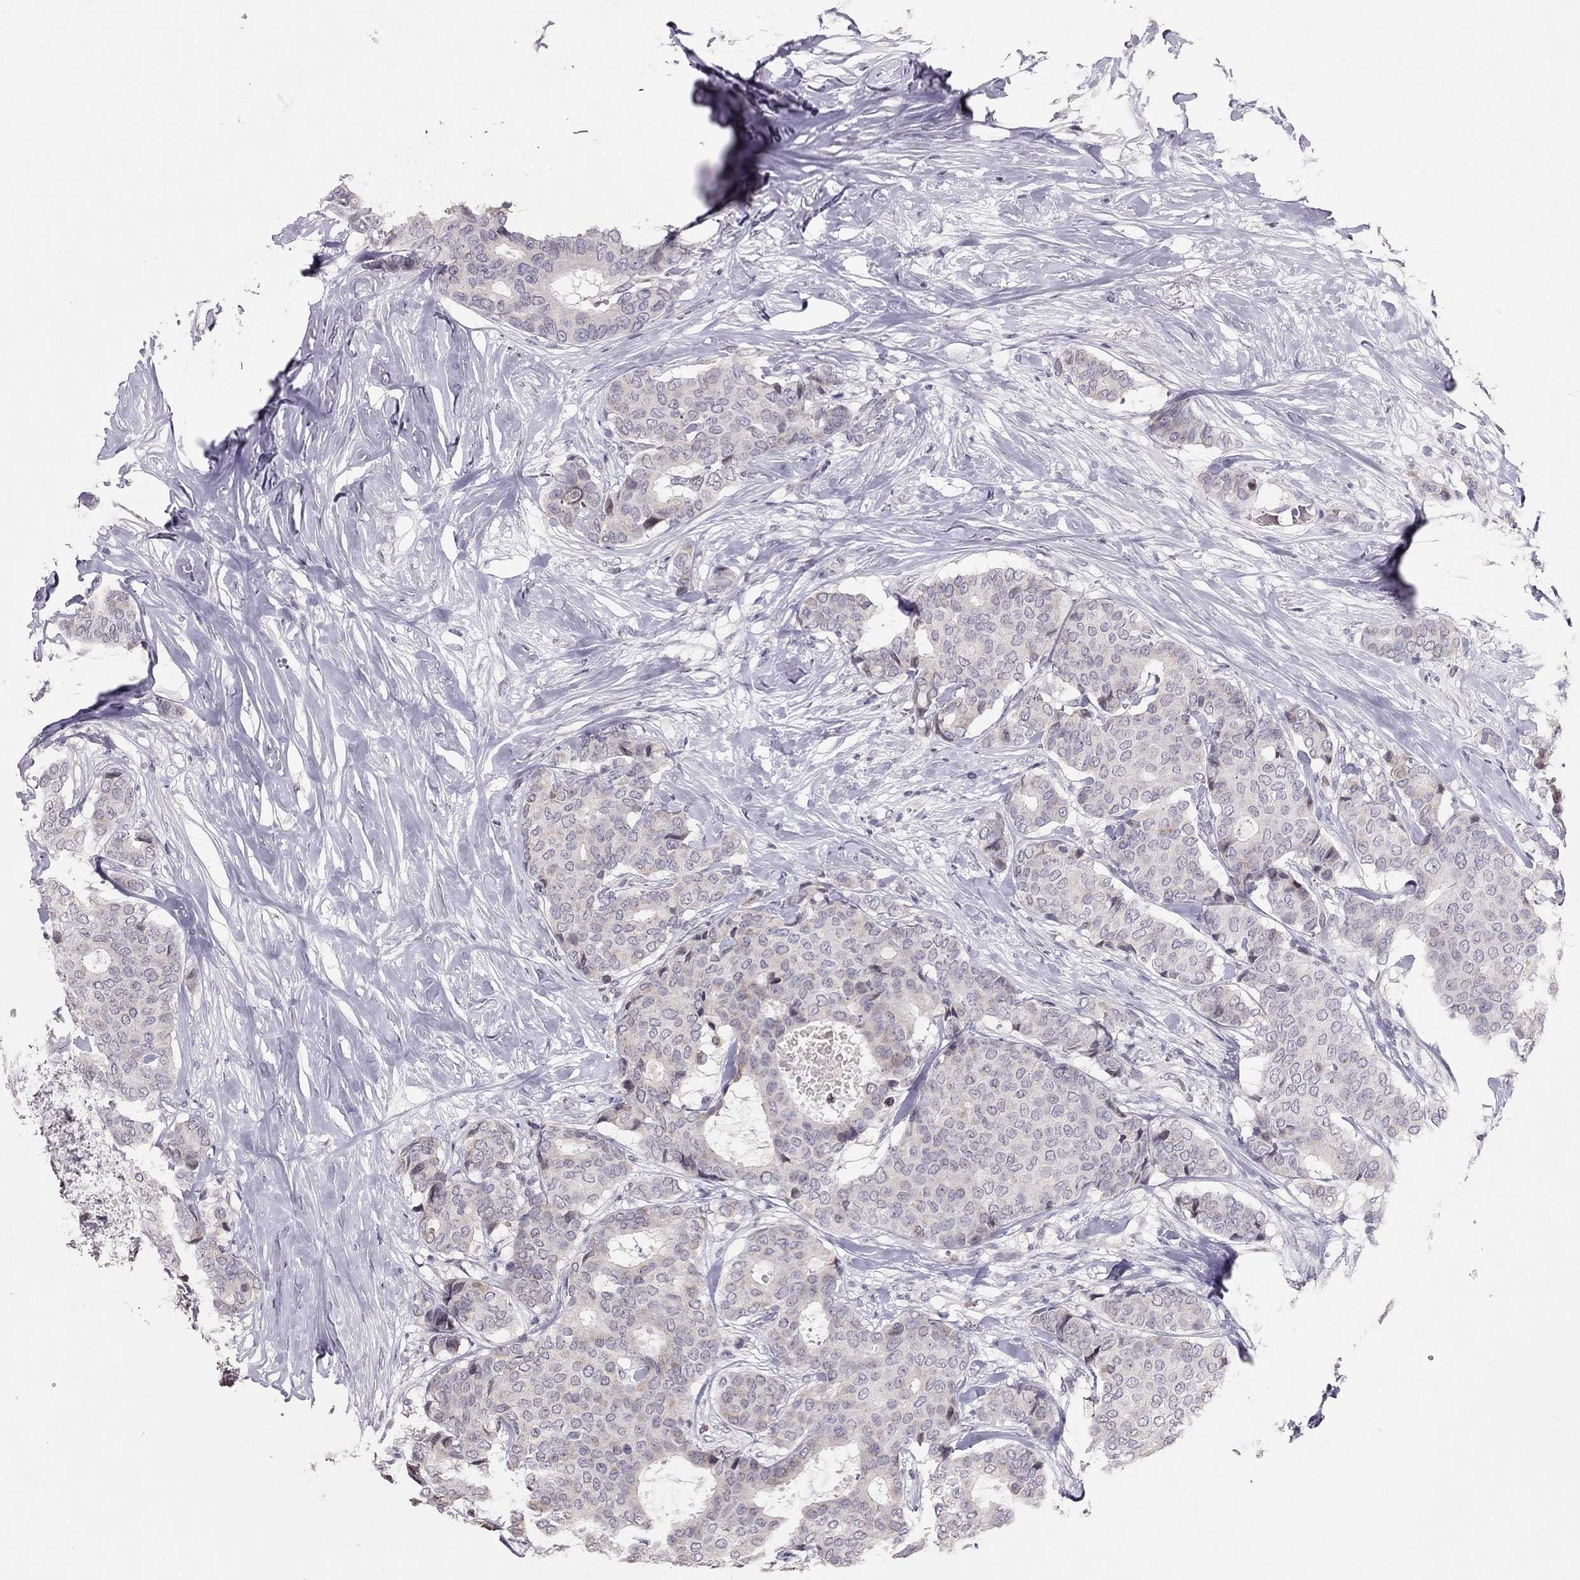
{"staining": {"intensity": "negative", "quantity": "none", "location": "none"}, "tissue": "breast cancer", "cell_type": "Tumor cells", "image_type": "cancer", "snomed": [{"axis": "morphology", "description": "Duct carcinoma"}, {"axis": "topography", "description": "Breast"}], "caption": "DAB immunohistochemical staining of human breast cancer demonstrates no significant staining in tumor cells.", "gene": "TSHB", "patient": {"sex": "female", "age": 75}}